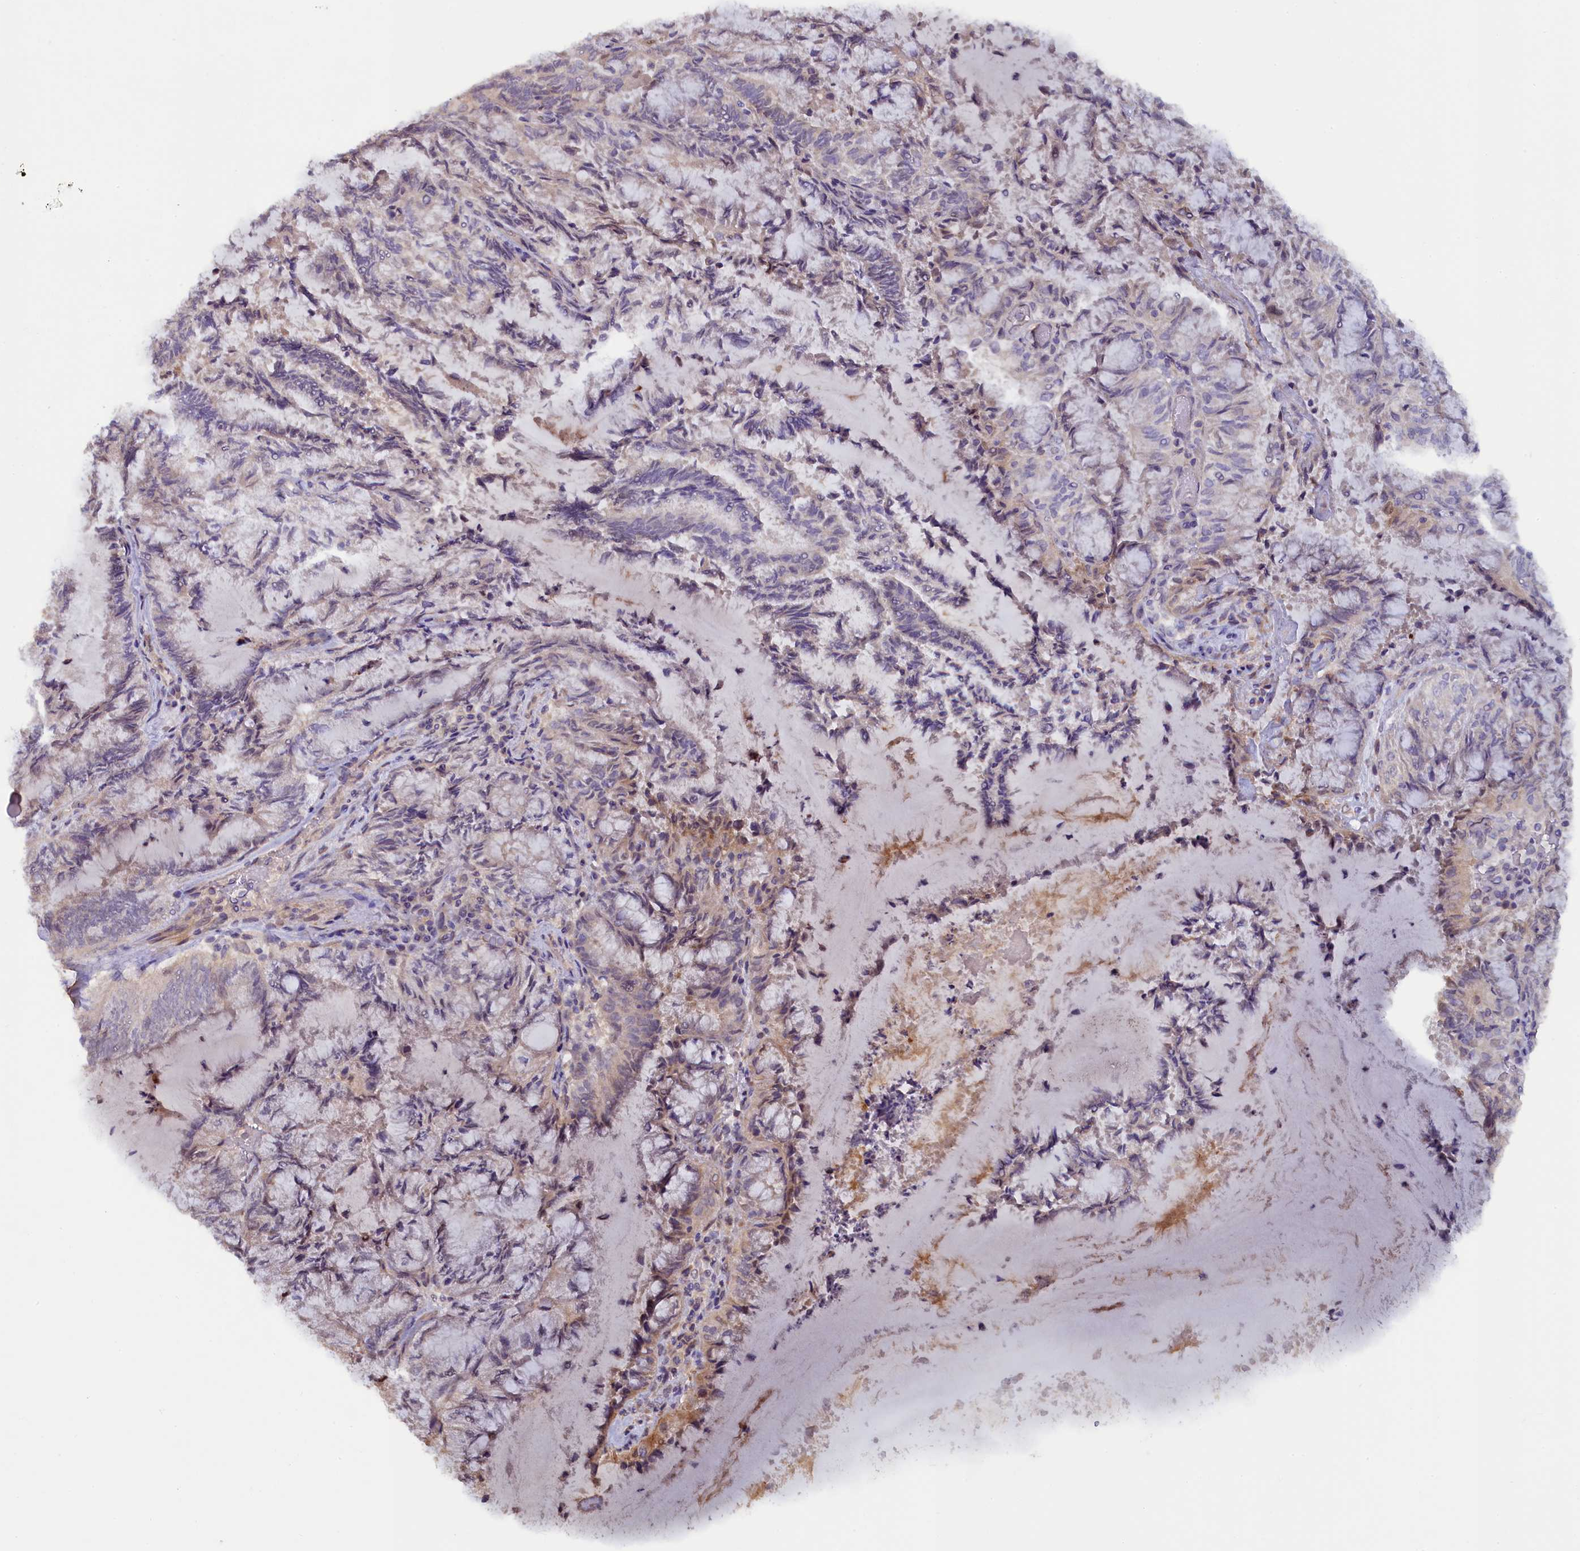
{"staining": {"intensity": "weak", "quantity": "<25%", "location": "cytoplasmic/membranous,nuclear"}, "tissue": "endometrial cancer", "cell_type": "Tumor cells", "image_type": "cancer", "snomed": [{"axis": "morphology", "description": "Adenocarcinoma, NOS"}, {"axis": "topography", "description": "Endometrium"}], "caption": "Immunohistochemistry (IHC) image of human adenocarcinoma (endometrial) stained for a protein (brown), which displays no expression in tumor cells.", "gene": "MYO16", "patient": {"sex": "female", "age": 80}}